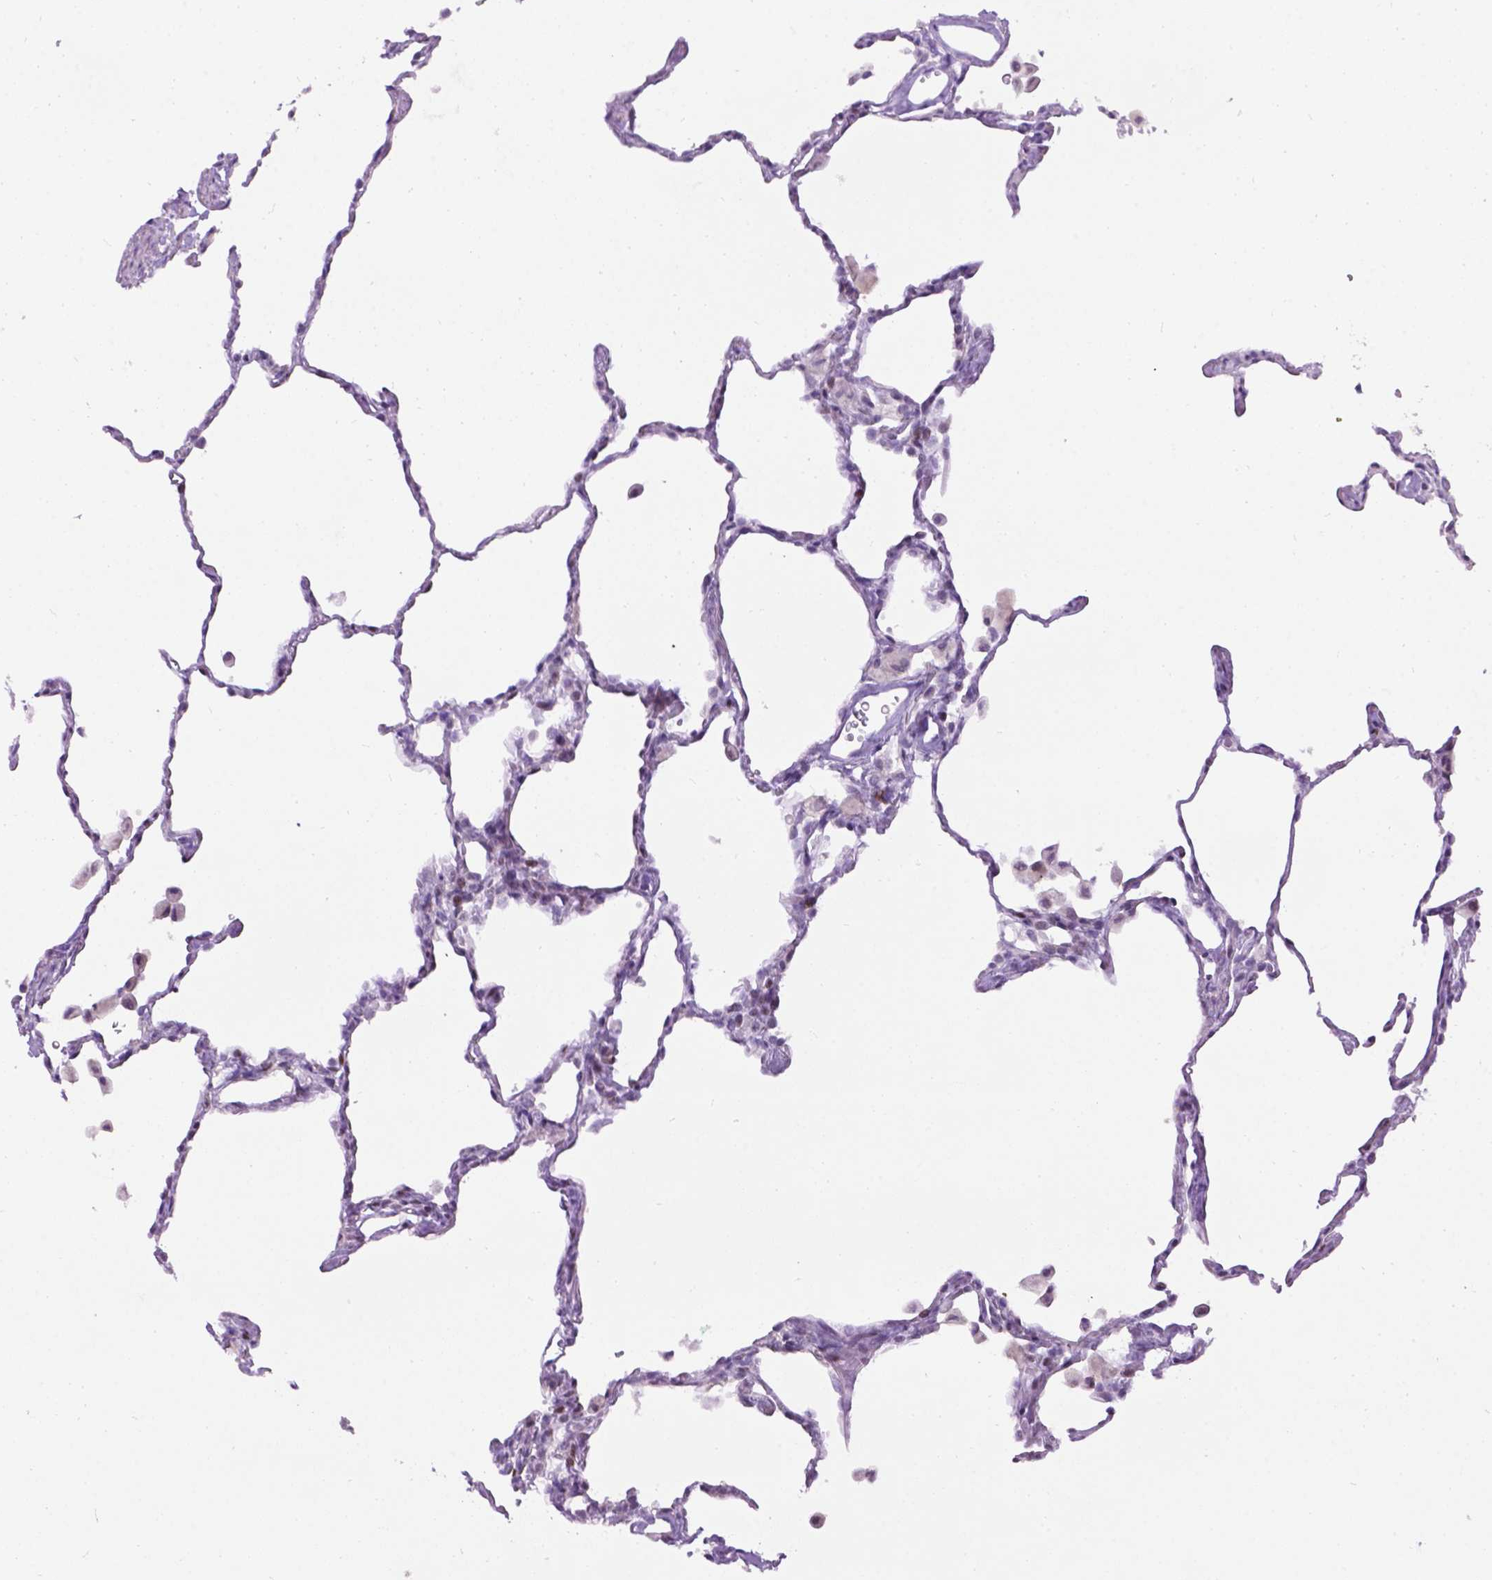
{"staining": {"intensity": "negative", "quantity": "none", "location": "none"}, "tissue": "lung", "cell_type": "Alveolar cells", "image_type": "normal", "snomed": [{"axis": "morphology", "description": "Normal tissue, NOS"}, {"axis": "topography", "description": "Lung"}], "caption": "Human lung stained for a protein using immunohistochemistry (IHC) displays no staining in alveolar cells.", "gene": "TH", "patient": {"sex": "female", "age": 47}}